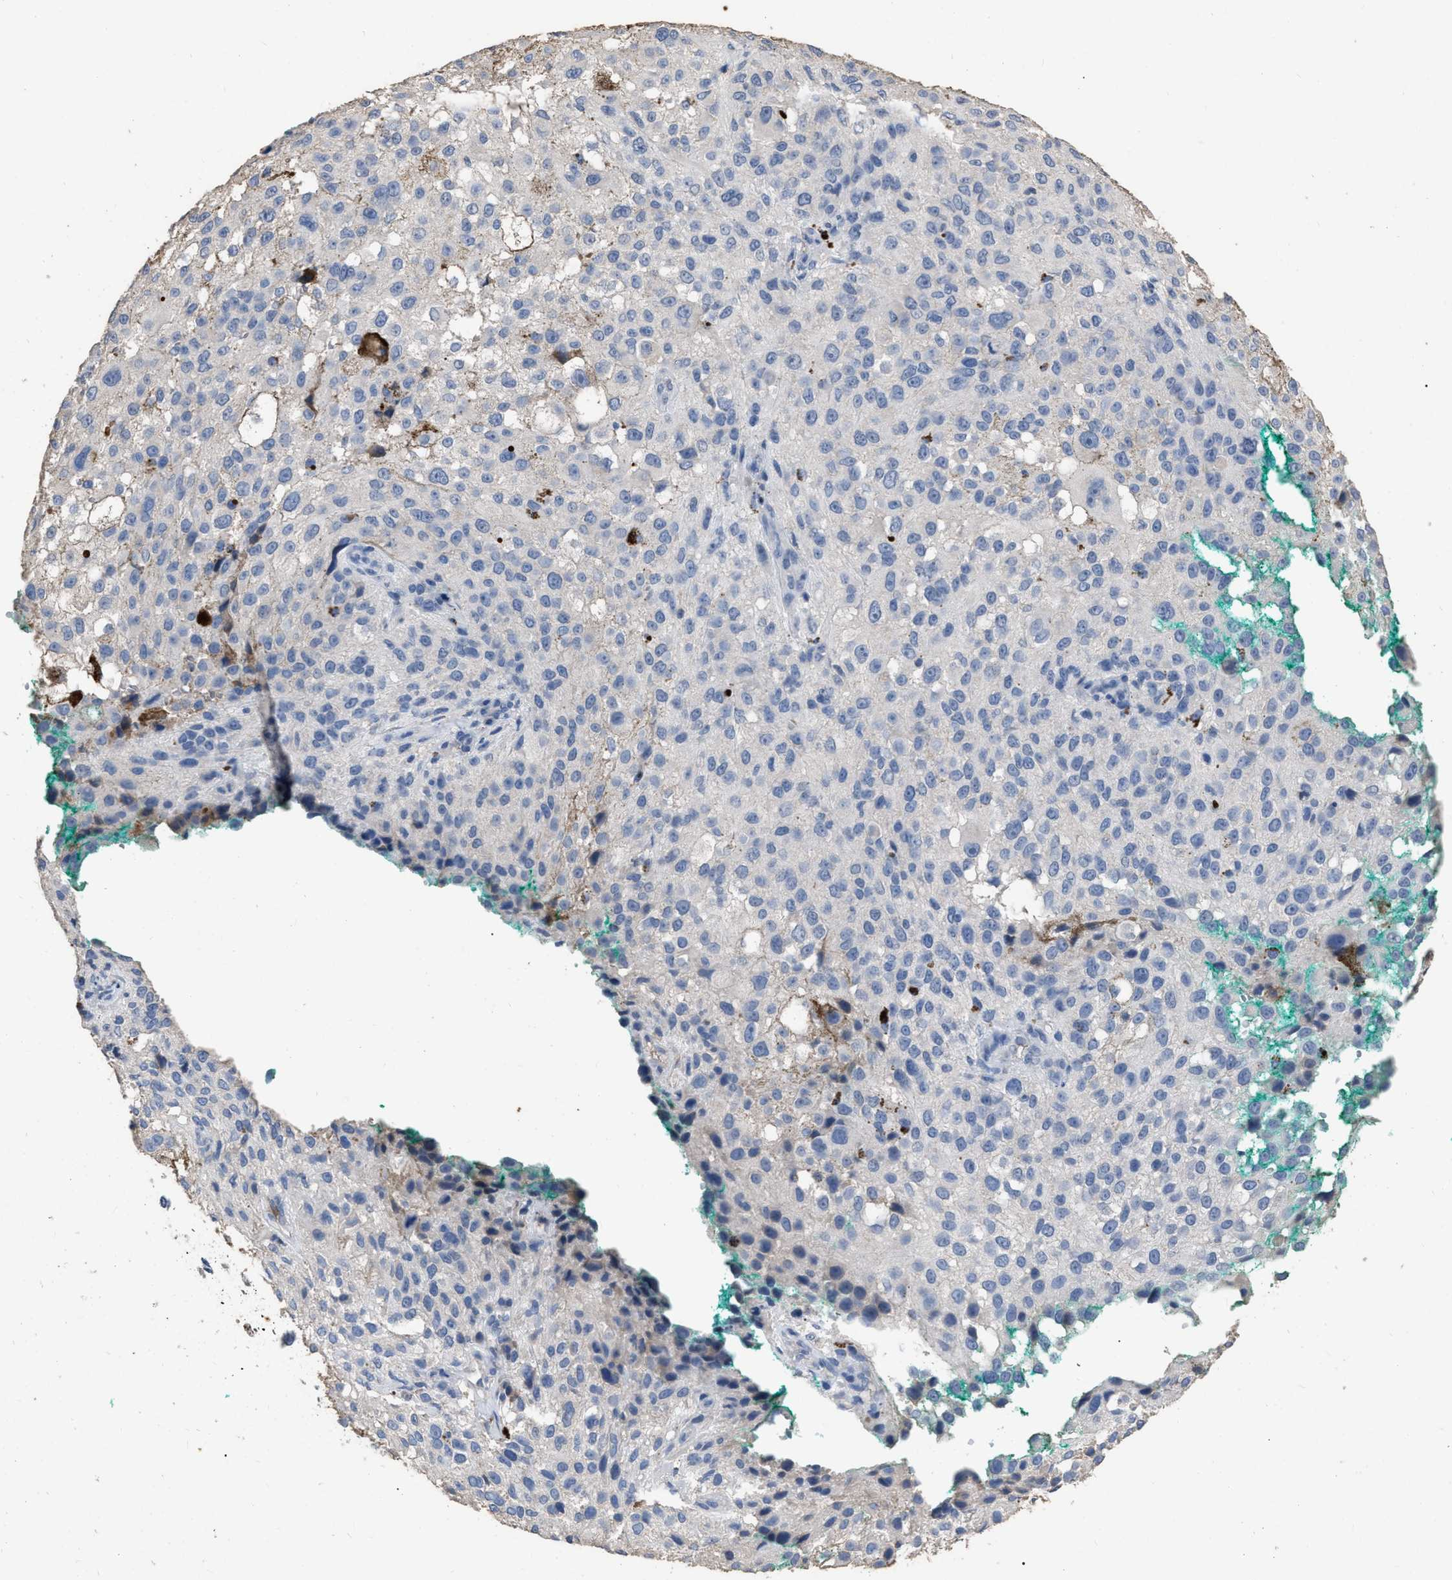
{"staining": {"intensity": "negative", "quantity": "none", "location": "none"}, "tissue": "melanoma", "cell_type": "Tumor cells", "image_type": "cancer", "snomed": [{"axis": "morphology", "description": "Necrosis, NOS"}, {"axis": "morphology", "description": "Malignant melanoma, NOS"}, {"axis": "topography", "description": "Skin"}], "caption": "Protein analysis of melanoma demonstrates no significant positivity in tumor cells.", "gene": "HABP2", "patient": {"sex": "female", "age": 87}}